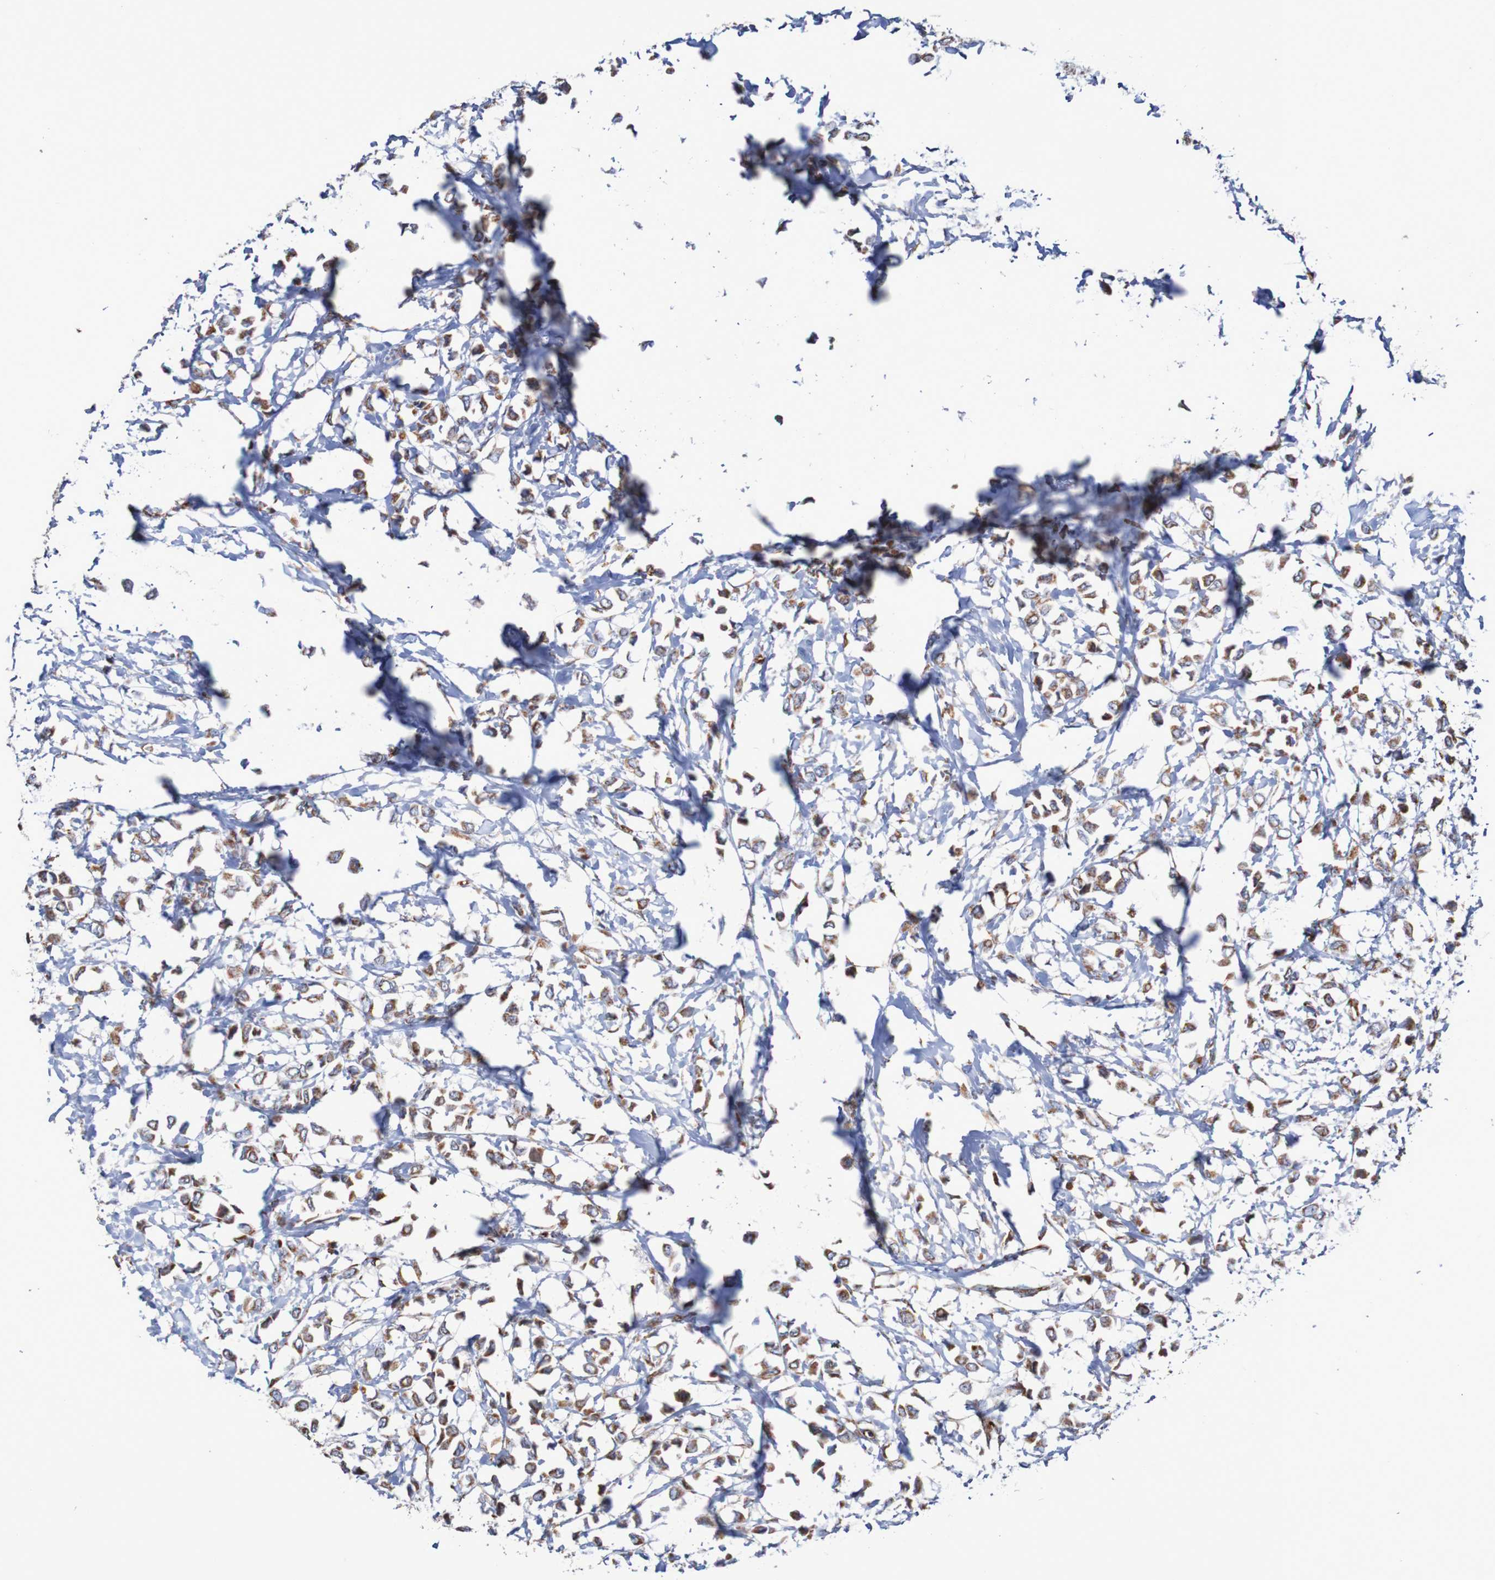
{"staining": {"intensity": "strong", "quantity": ">75%", "location": "cytoplasmic/membranous"}, "tissue": "breast cancer", "cell_type": "Tumor cells", "image_type": "cancer", "snomed": [{"axis": "morphology", "description": "Lobular carcinoma"}, {"axis": "topography", "description": "Breast"}], "caption": "Strong cytoplasmic/membranous expression is seen in approximately >75% of tumor cells in breast lobular carcinoma. The staining was performed using DAB to visualize the protein expression in brown, while the nuclei were stained in blue with hematoxylin (Magnification: 20x).", "gene": "MMEL1", "patient": {"sex": "female", "age": 51}}